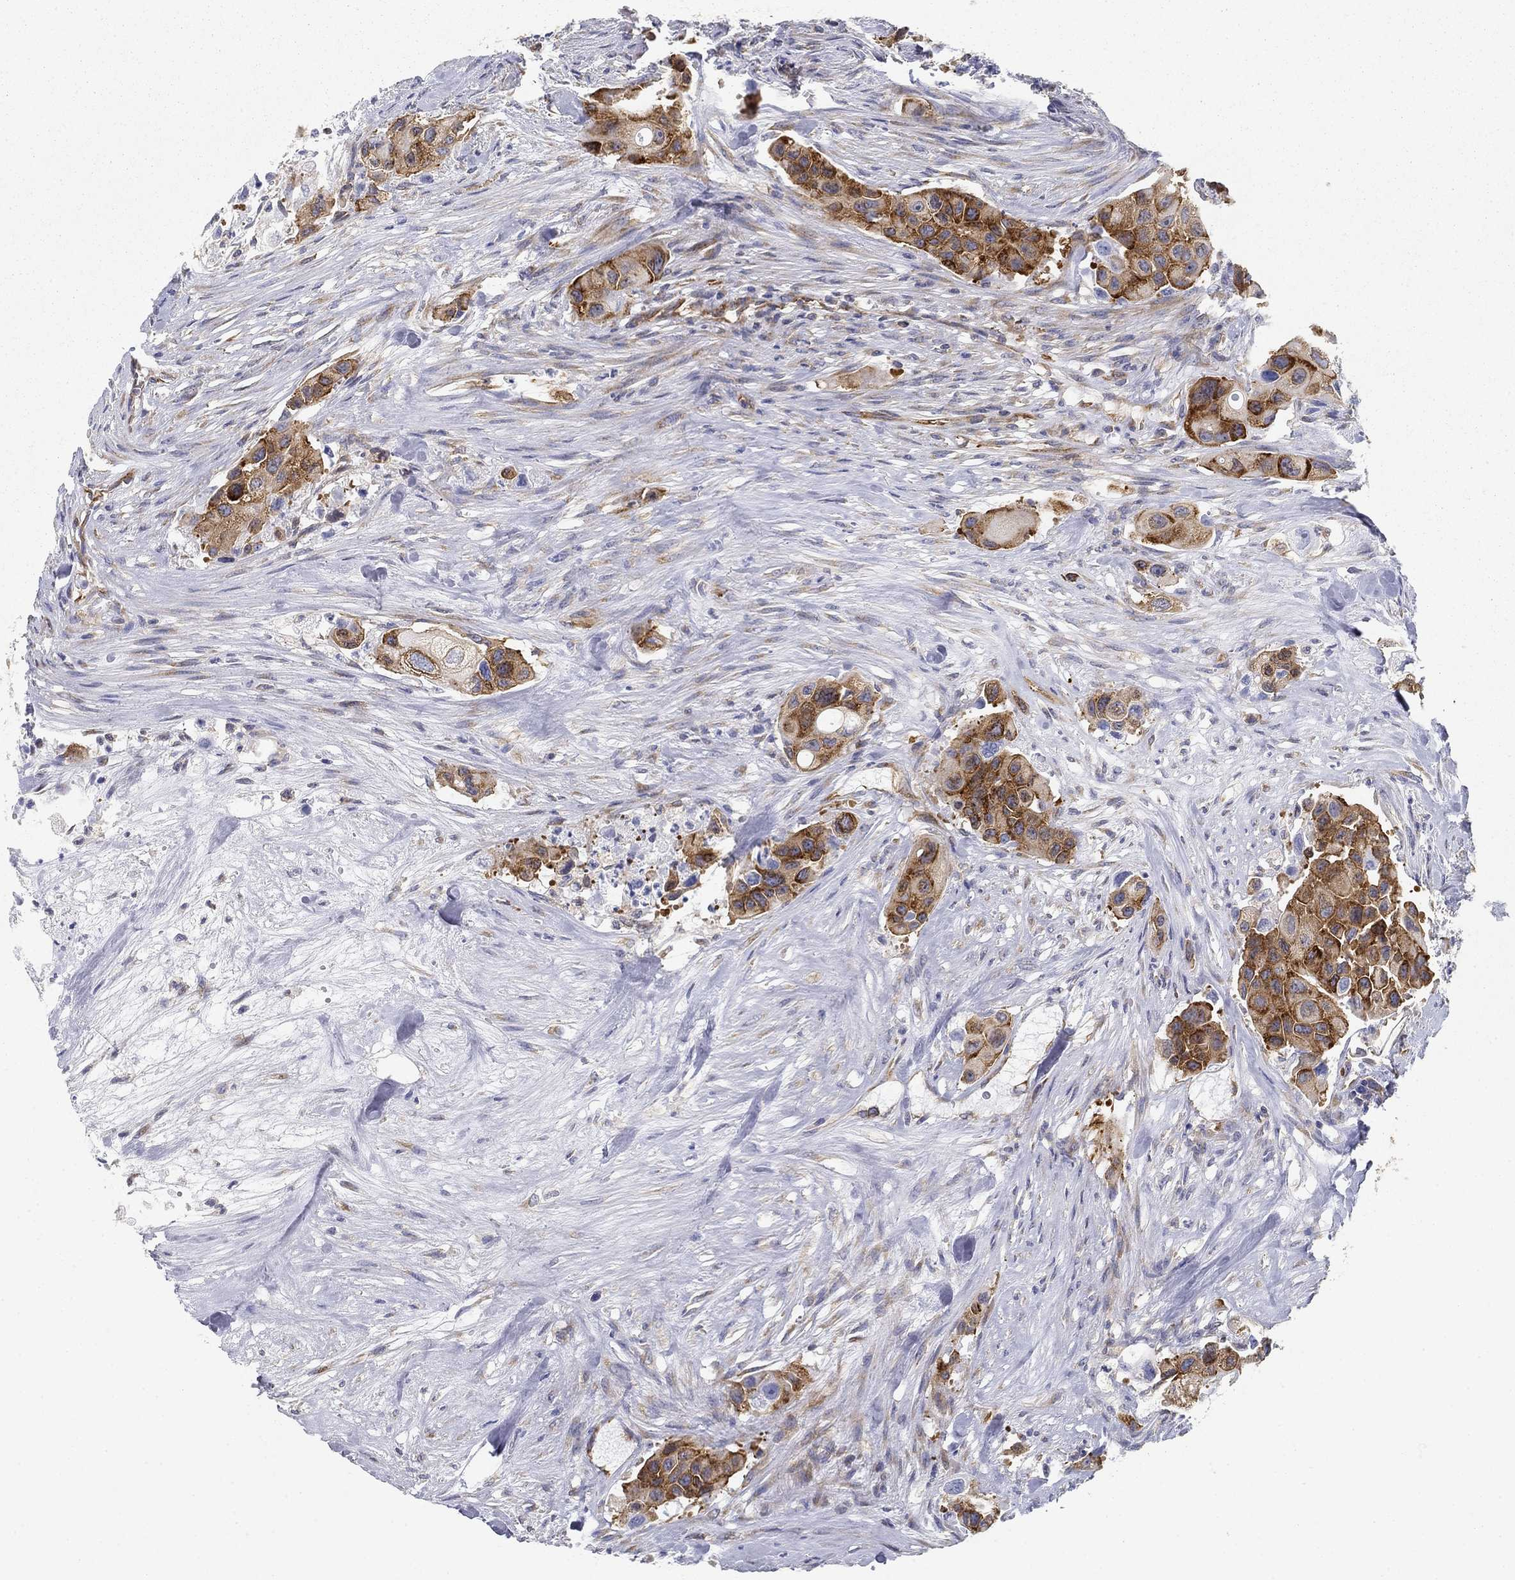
{"staining": {"intensity": "strong", "quantity": ">75%", "location": "cytoplasmic/membranous"}, "tissue": "urothelial cancer", "cell_type": "Tumor cells", "image_type": "cancer", "snomed": [{"axis": "morphology", "description": "Urothelial carcinoma, High grade"}, {"axis": "topography", "description": "Urinary bladder"}], "caption": "IHC image of neoplastic tissue: human urothelial carcinoma (high-grade) stained using immunohistochemistry (IHC) displays high levels of strong protein expression localized specifically in the cytoplasmic/membranous of tumor cells, appearing as a cytoplasmic/membranous brown color.", "gene": "FXR1", "patient": {"sex": "female", "age": 73}}